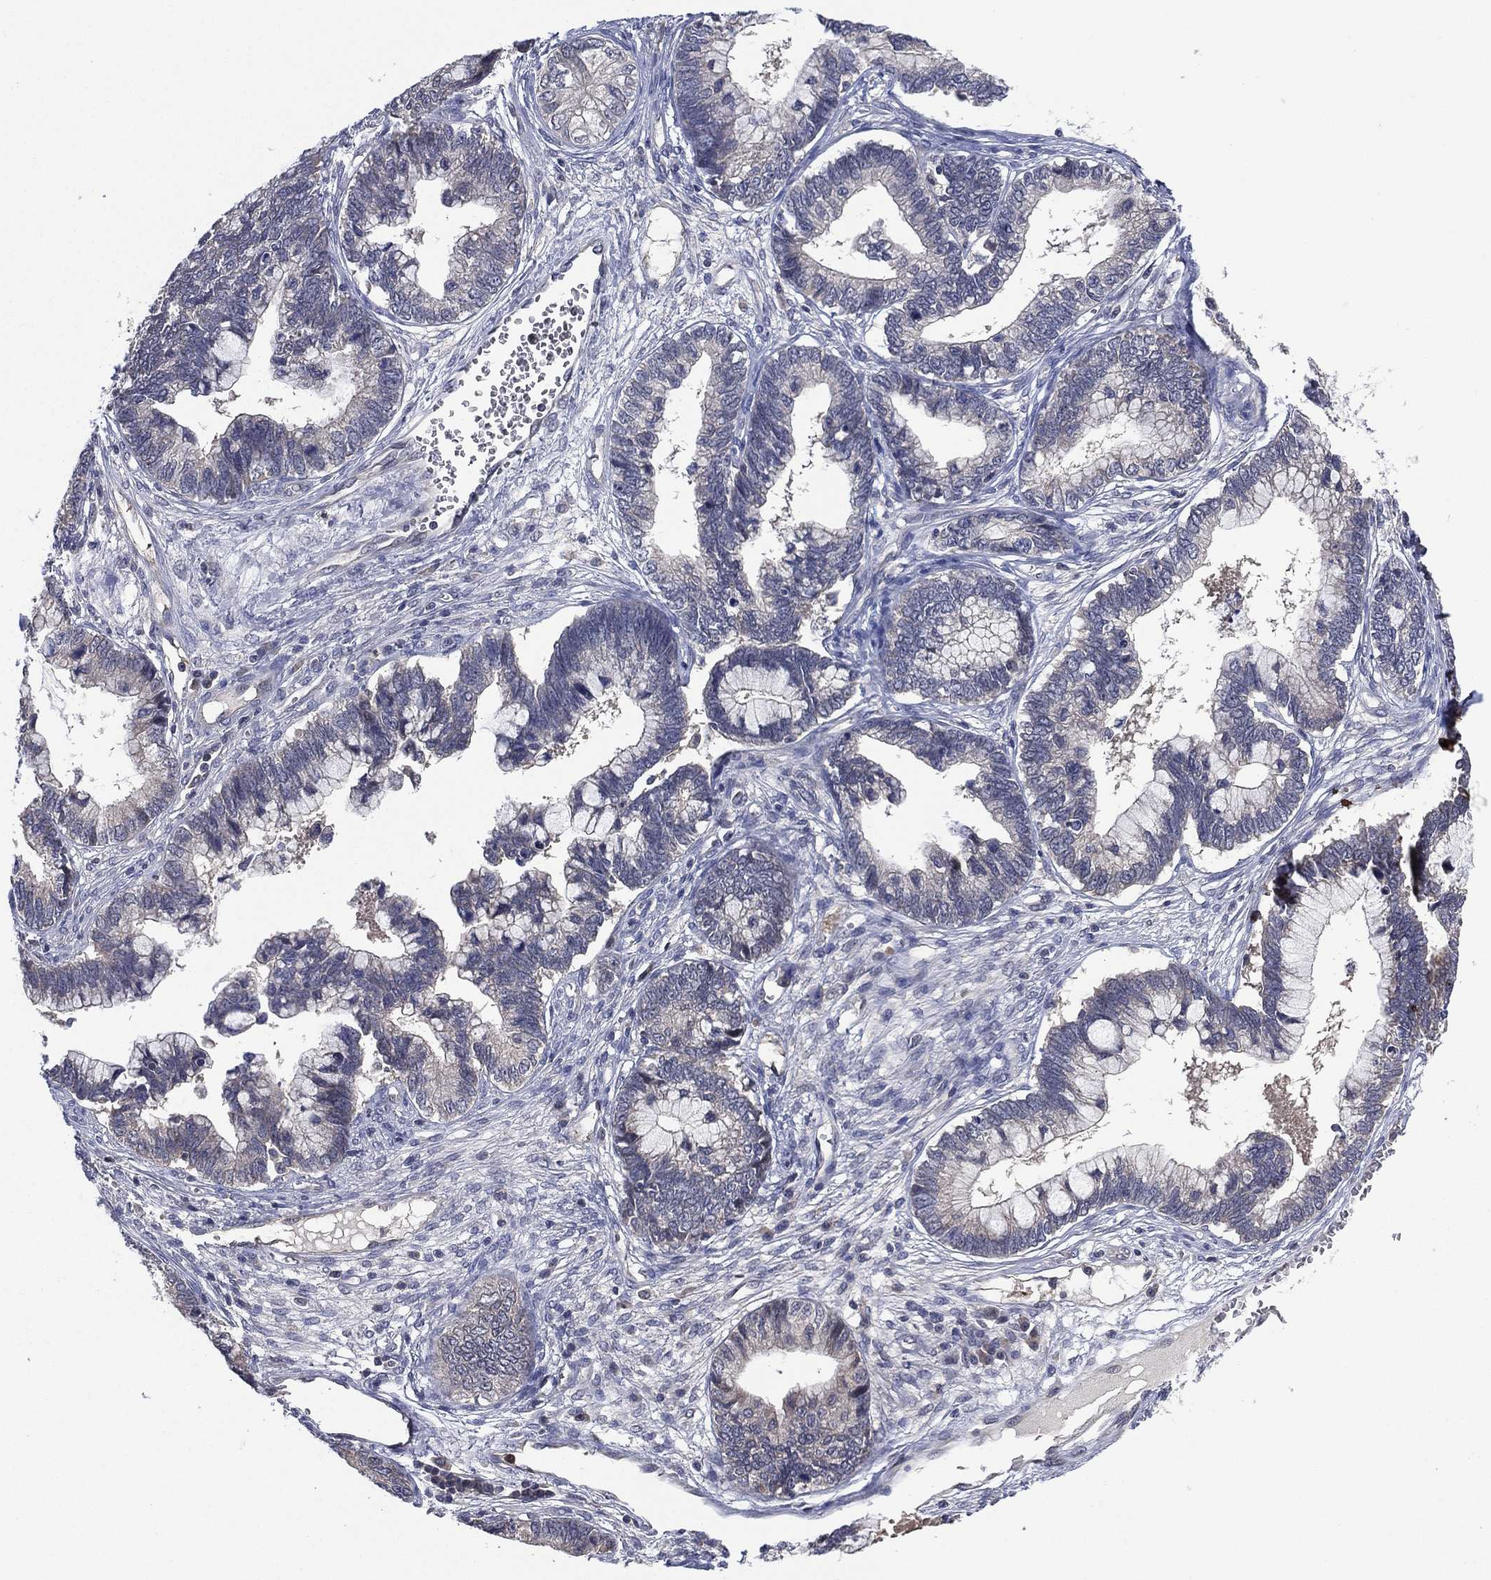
{"staining": {"intensity": "negative", "quantity": "none", "location": "none"}, "tissue": "cervical cancer", "cell_type": "Tumor cells", "image_type": "cancer", "snomed": [{"axis": "morphology", "description": "Adenocarcinoma, NOS"}, {"axis": "topography", "description": "Cervix"}], "caption": "Human adenocarcinoma (cervical) stained for a protein using IHC reveals no positivity in tumor cells.", "gene": "MPP7", "patient": {"sex": "female", "age": 44}}